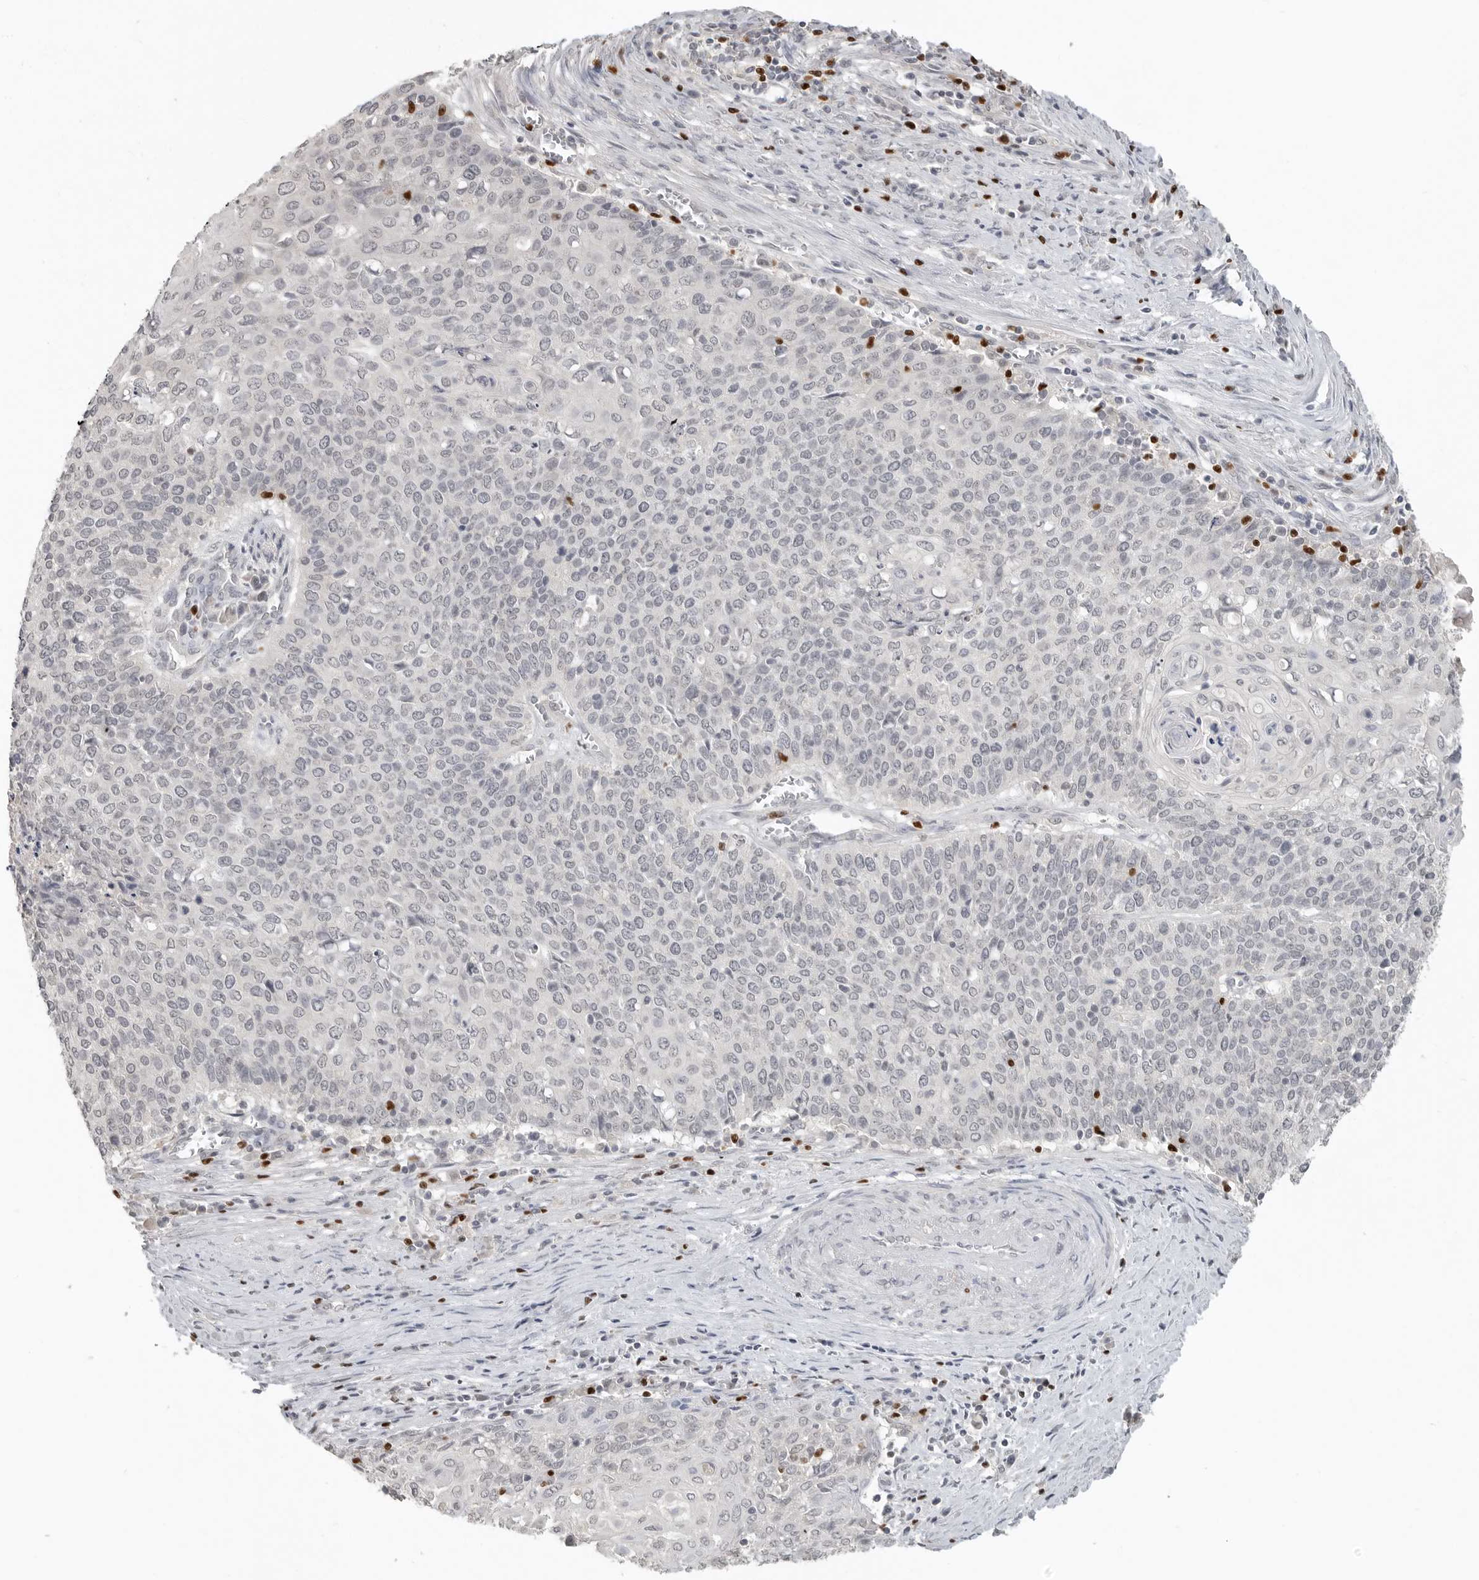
{"staining": {"intensity": "negative", "quantity": "none", "location": "none"}, "tissue": "cervical cancer", "cell_type": "Tumor cells", "image_type": "cancer", "snomed": [{"axis": "morphology", "description": "Squamous cell carcinoma, NOS"}, {"axis": "topography", "description": "Cervix"}], "caption": "Immunohistochemistry (IHC) image of human cervical cancer (squamous cell carcinoma) stained for a protein (brown), which exhibits no staining in tumor cells.", "gene": "FOXP3", "patient": {"sex": "female", "age": 39}}